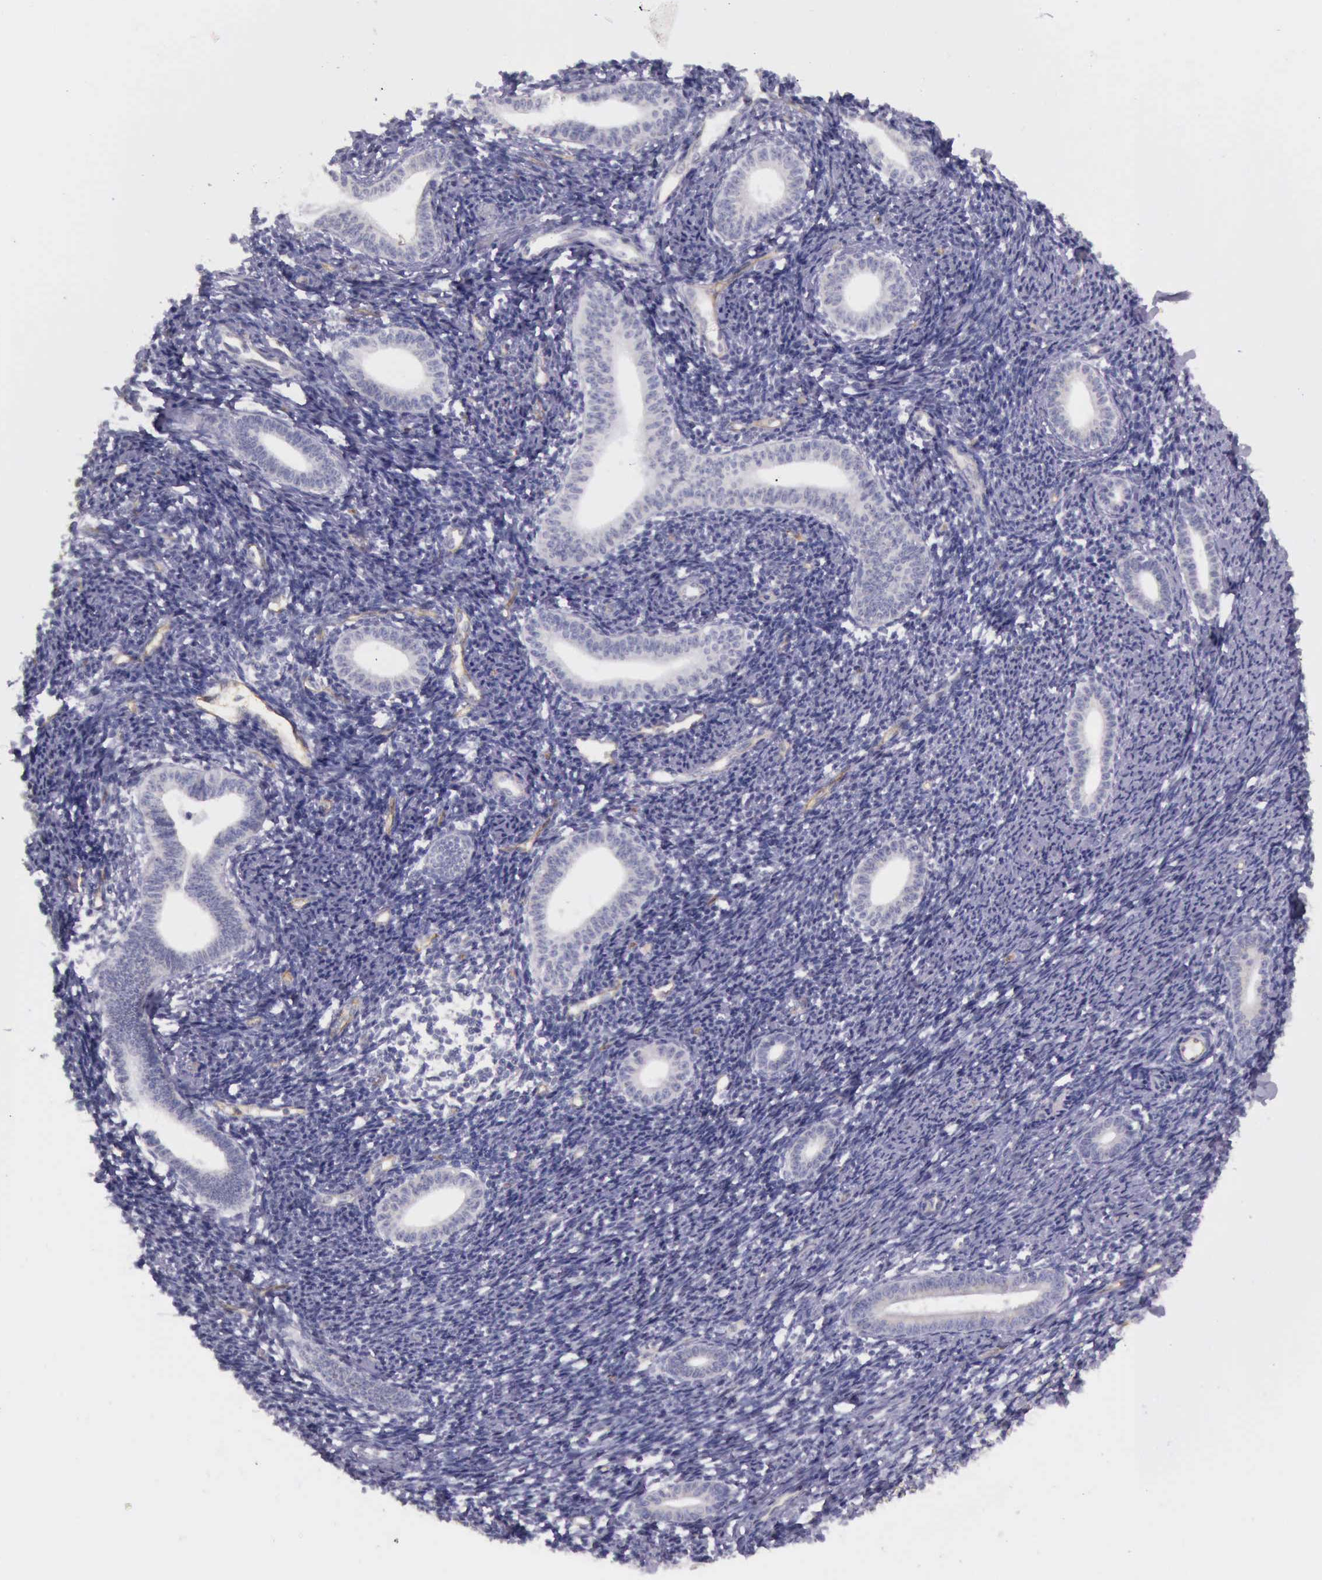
{"staining": {"intensity": "negative", "quantity": "none", "location": "none"}, "tissue": "endometrium", "cell_type": "Cells in endometrial stroma", "image_type": "normal", "snomed": [{"axis": "morphology", "description": "Normal tissue, NOS"}, {"axis": "topography", "description": "Endometrium"}], "caption": "Immunohistochemistry (IHC) histopathology image of normal human endometrium stained for a protein (brown), which shows no positivity in cells in endometrial stroma. (DAB (3,3'-diaminobenzidine) immunohistochemistry (IHC), high magnification).", "gene": "TCEANC", "patient": {"sex": "female", "age": 52}}